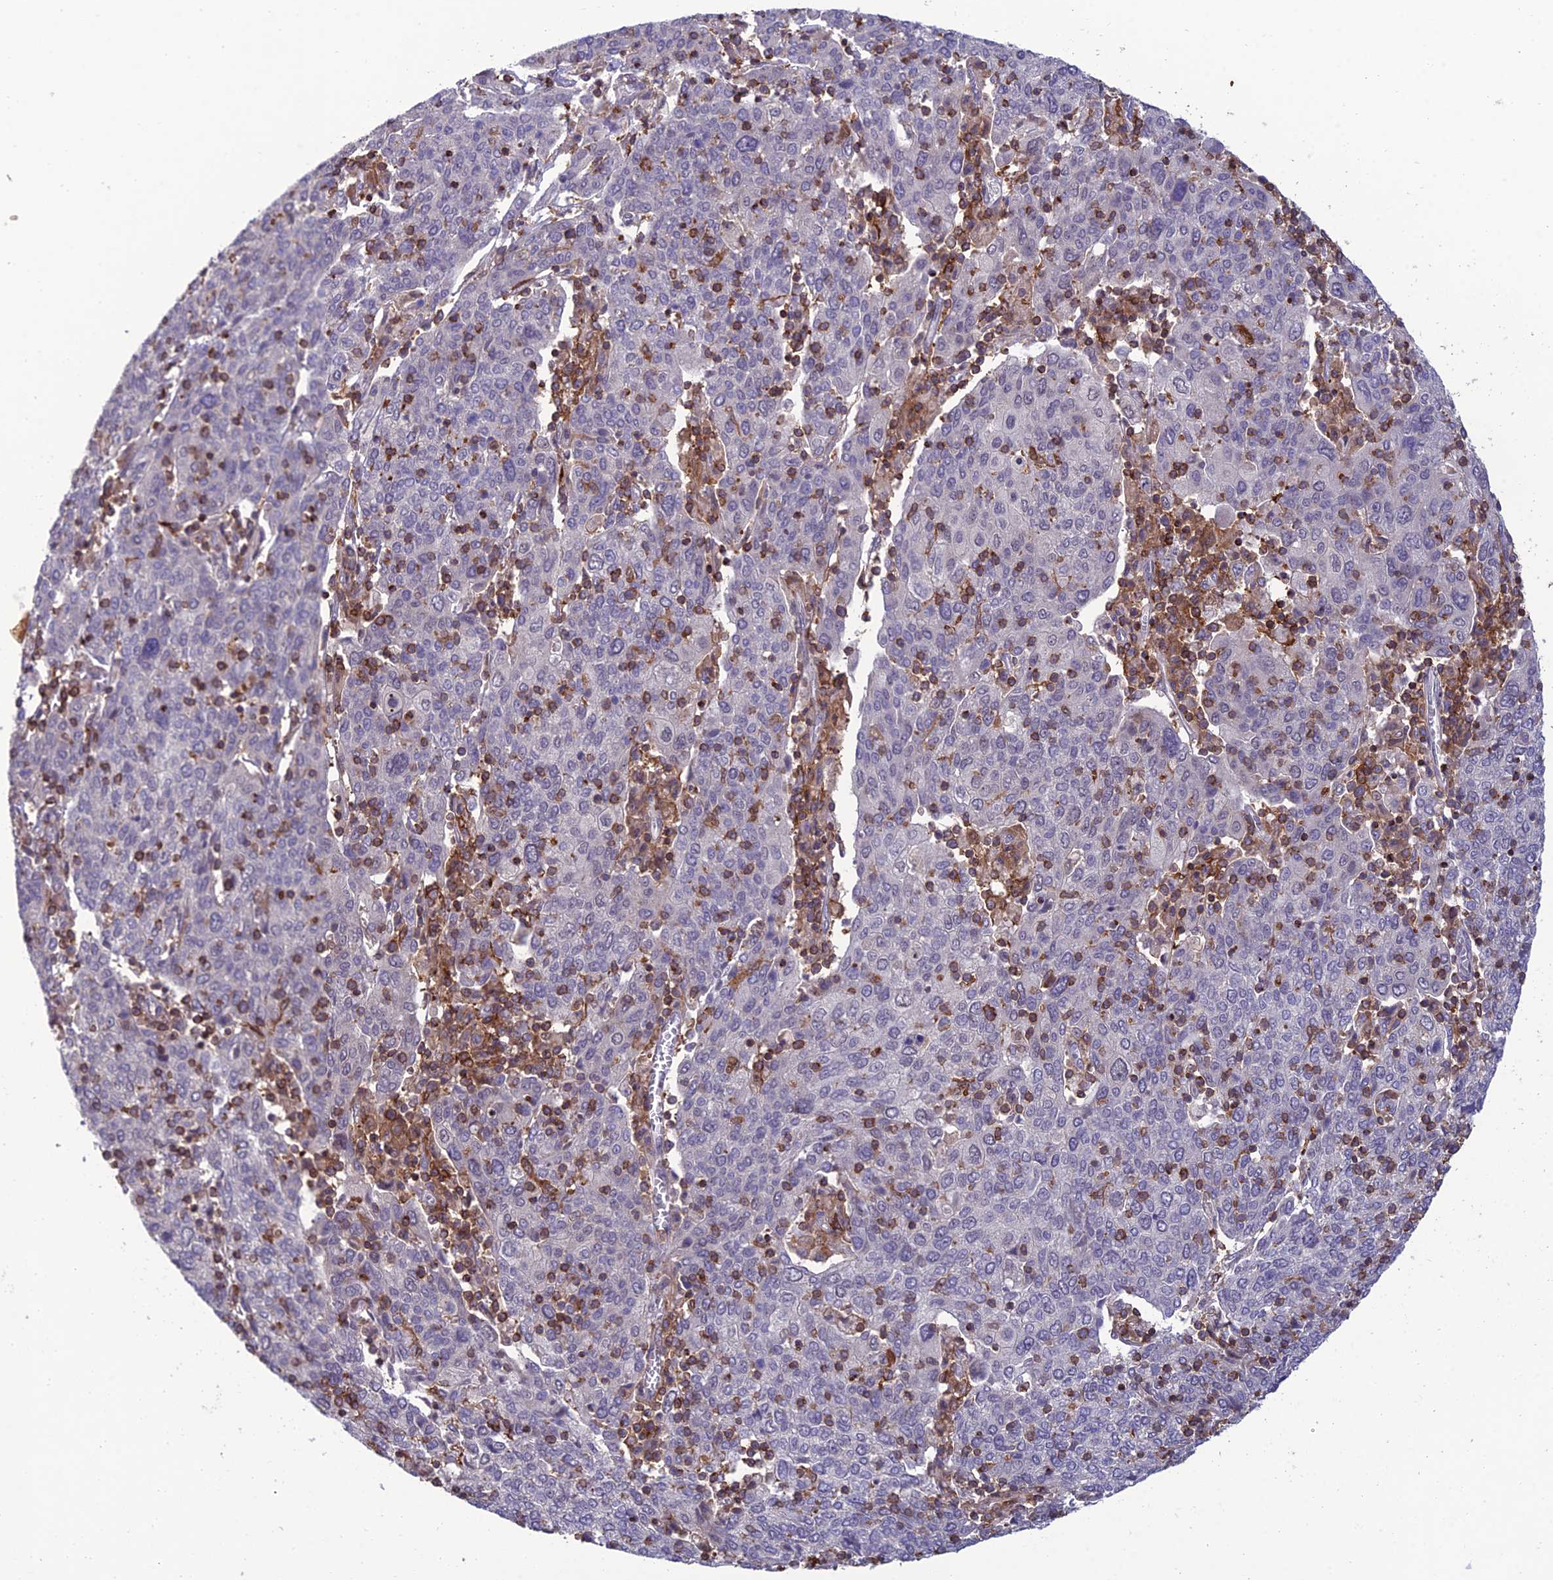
{"staining": {"intensity": "negative", "quantity": "none", "location": "none"}, "tissue": "cervical cancer", "cell_type": "Tumor cells", "image_type": "cancer", "snomed": [{"axis": "morphology", "description": "Squamous cell carcinoma, NOS"}, {"axis": "topography", "description": "Cervix"}], "caption": "High power microscopy micrograph of an immunohistochemistry (IHC) micrograph of squamous cell carcinoma (cervical), revealing no significant staining in tumor cells.", "gene": "FAM76A", "patient": {"sex": "female", "age": 67}}